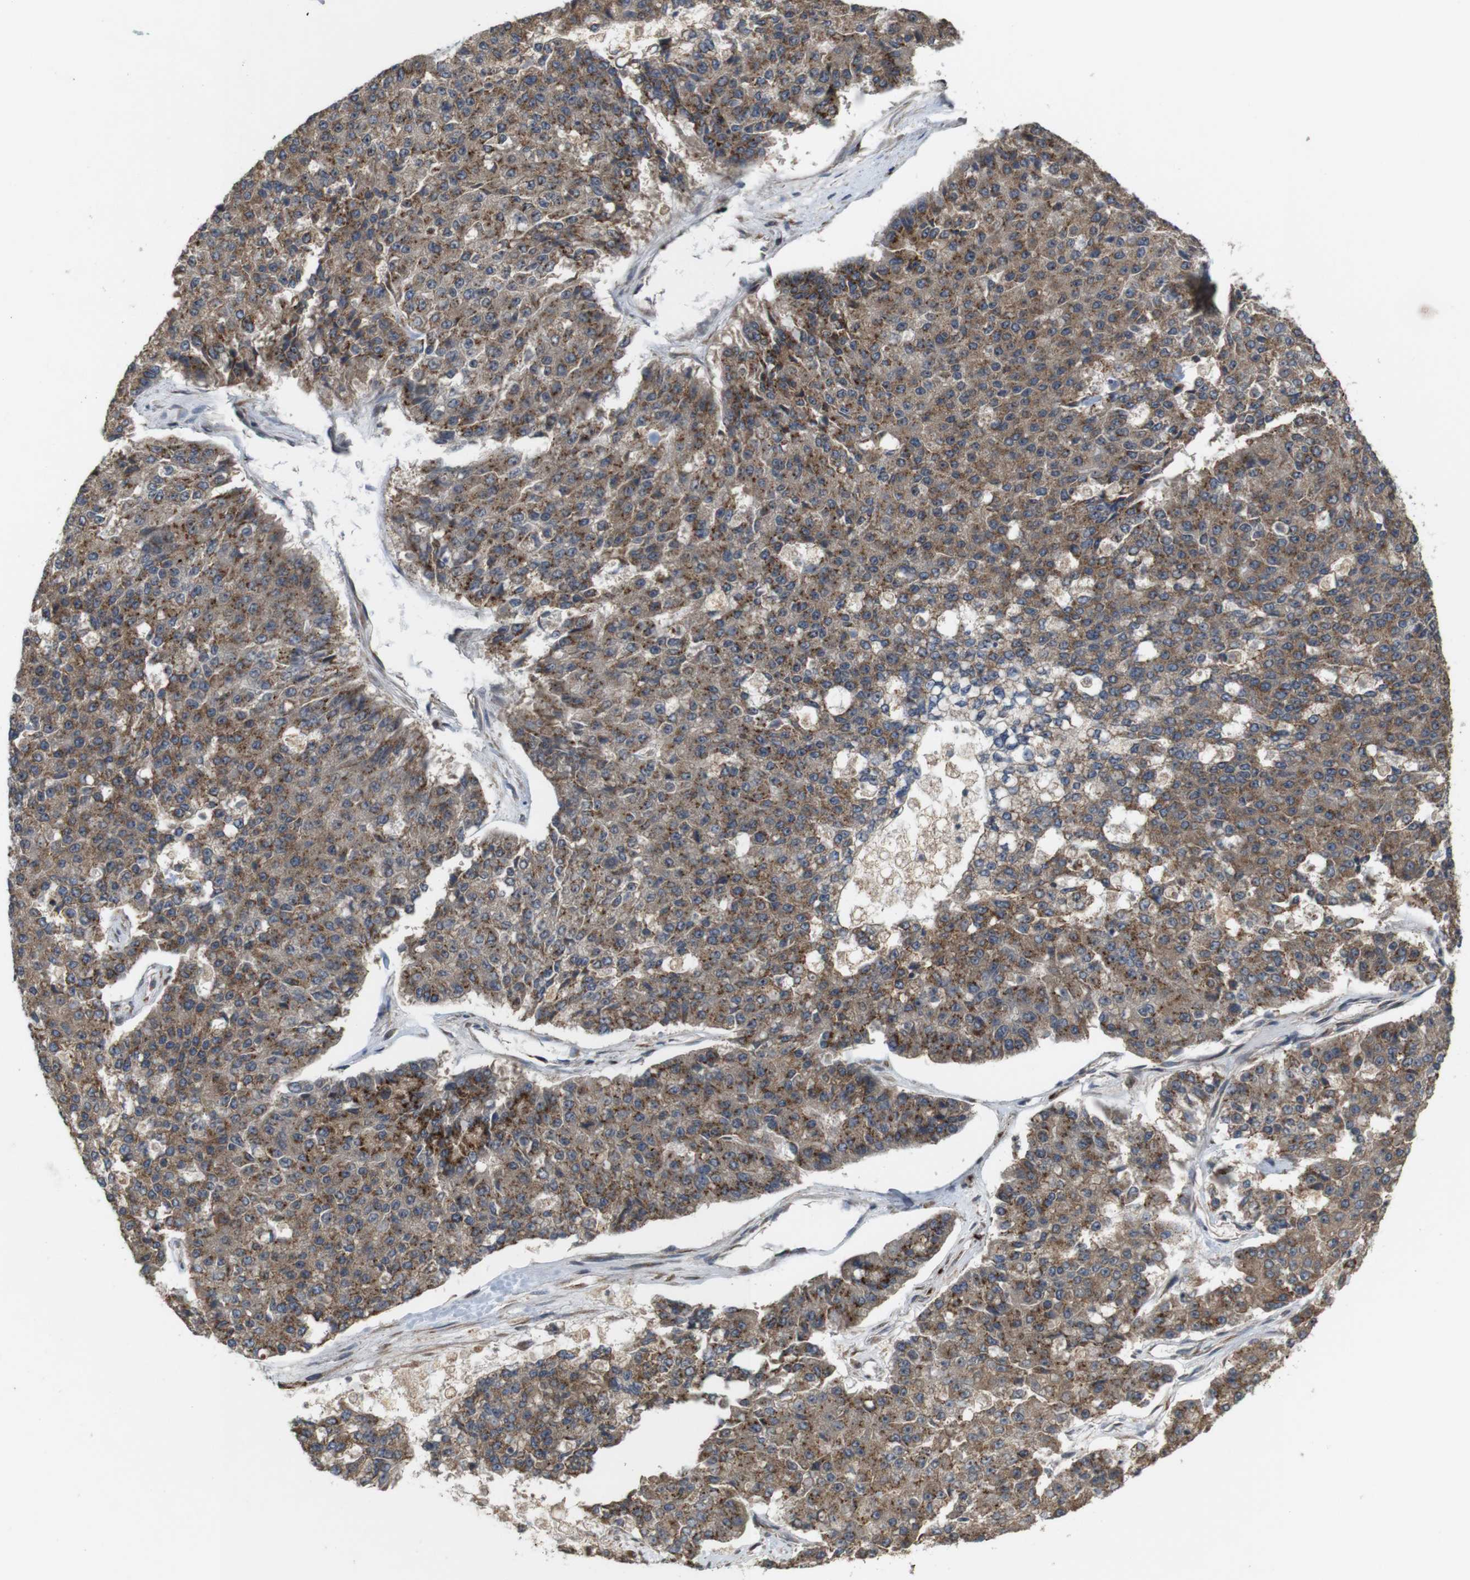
{"staining": {"intensity": "moderate", "quantity": ">75%", "location": "cytoplasmic/membranous"}, "tissue": "pancreatic cancer", "cell_type": "Tumor cells", "image_type": "cancer", "snomed": [{"axis": "morphology", "description": "Adenocarcinoma, NOS"}, {"axis": "topography", "description": "Pancreas"}], "caption": "Human adenocarcinoma (pancreatic) stained for a protein (brown) exhibits moderate cytoplasmic/membranous positive positivity in approximately >75% of tumor cells.", "gene": "EFCAB14", "patient": {"sex": "male", "age": 50}}